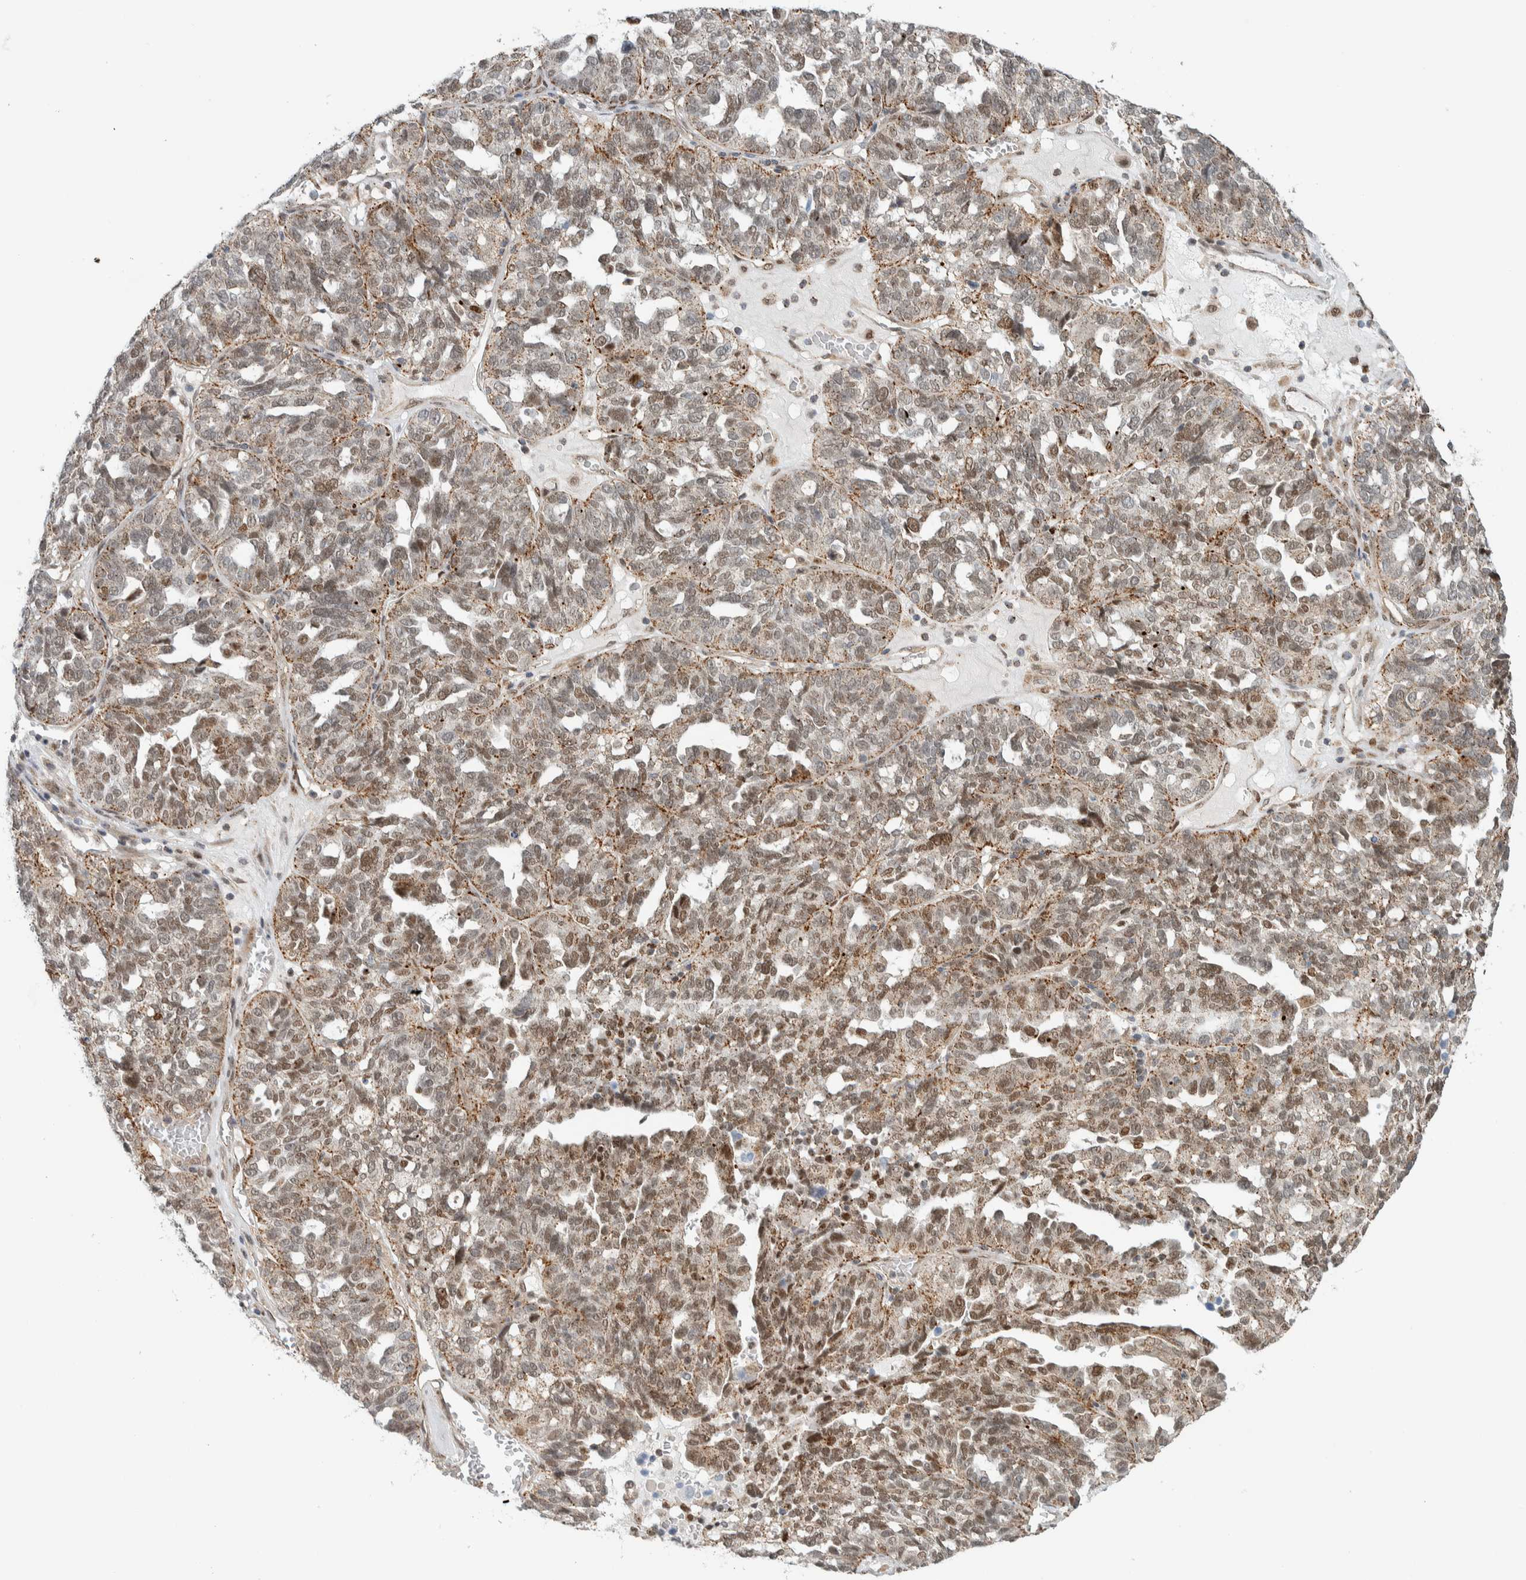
{"staining": {"intensity": "weak", "quantity": ">75%", "location": "cytoplasmic/membranous,nuclear"}, "tissue": "ovarian cancer", "cell_type": "Tumor cells", "image_type": "cancer", "snomed": [{"axis": "morphology", "description": "Cystadenocarcinoma, serous, NOS"}, {"axis": "topography", "description": "Ovary"}], "caption": "Immunohistochemical staining of human serous cystadenocarcinoma (ovarian) exhibits weak cytoplasmic/membranous and nuclear protein positivity in approximately >75% of tumor cells.", "gene": "TFE3", "patient": {"sex": "female", "age": 59}}